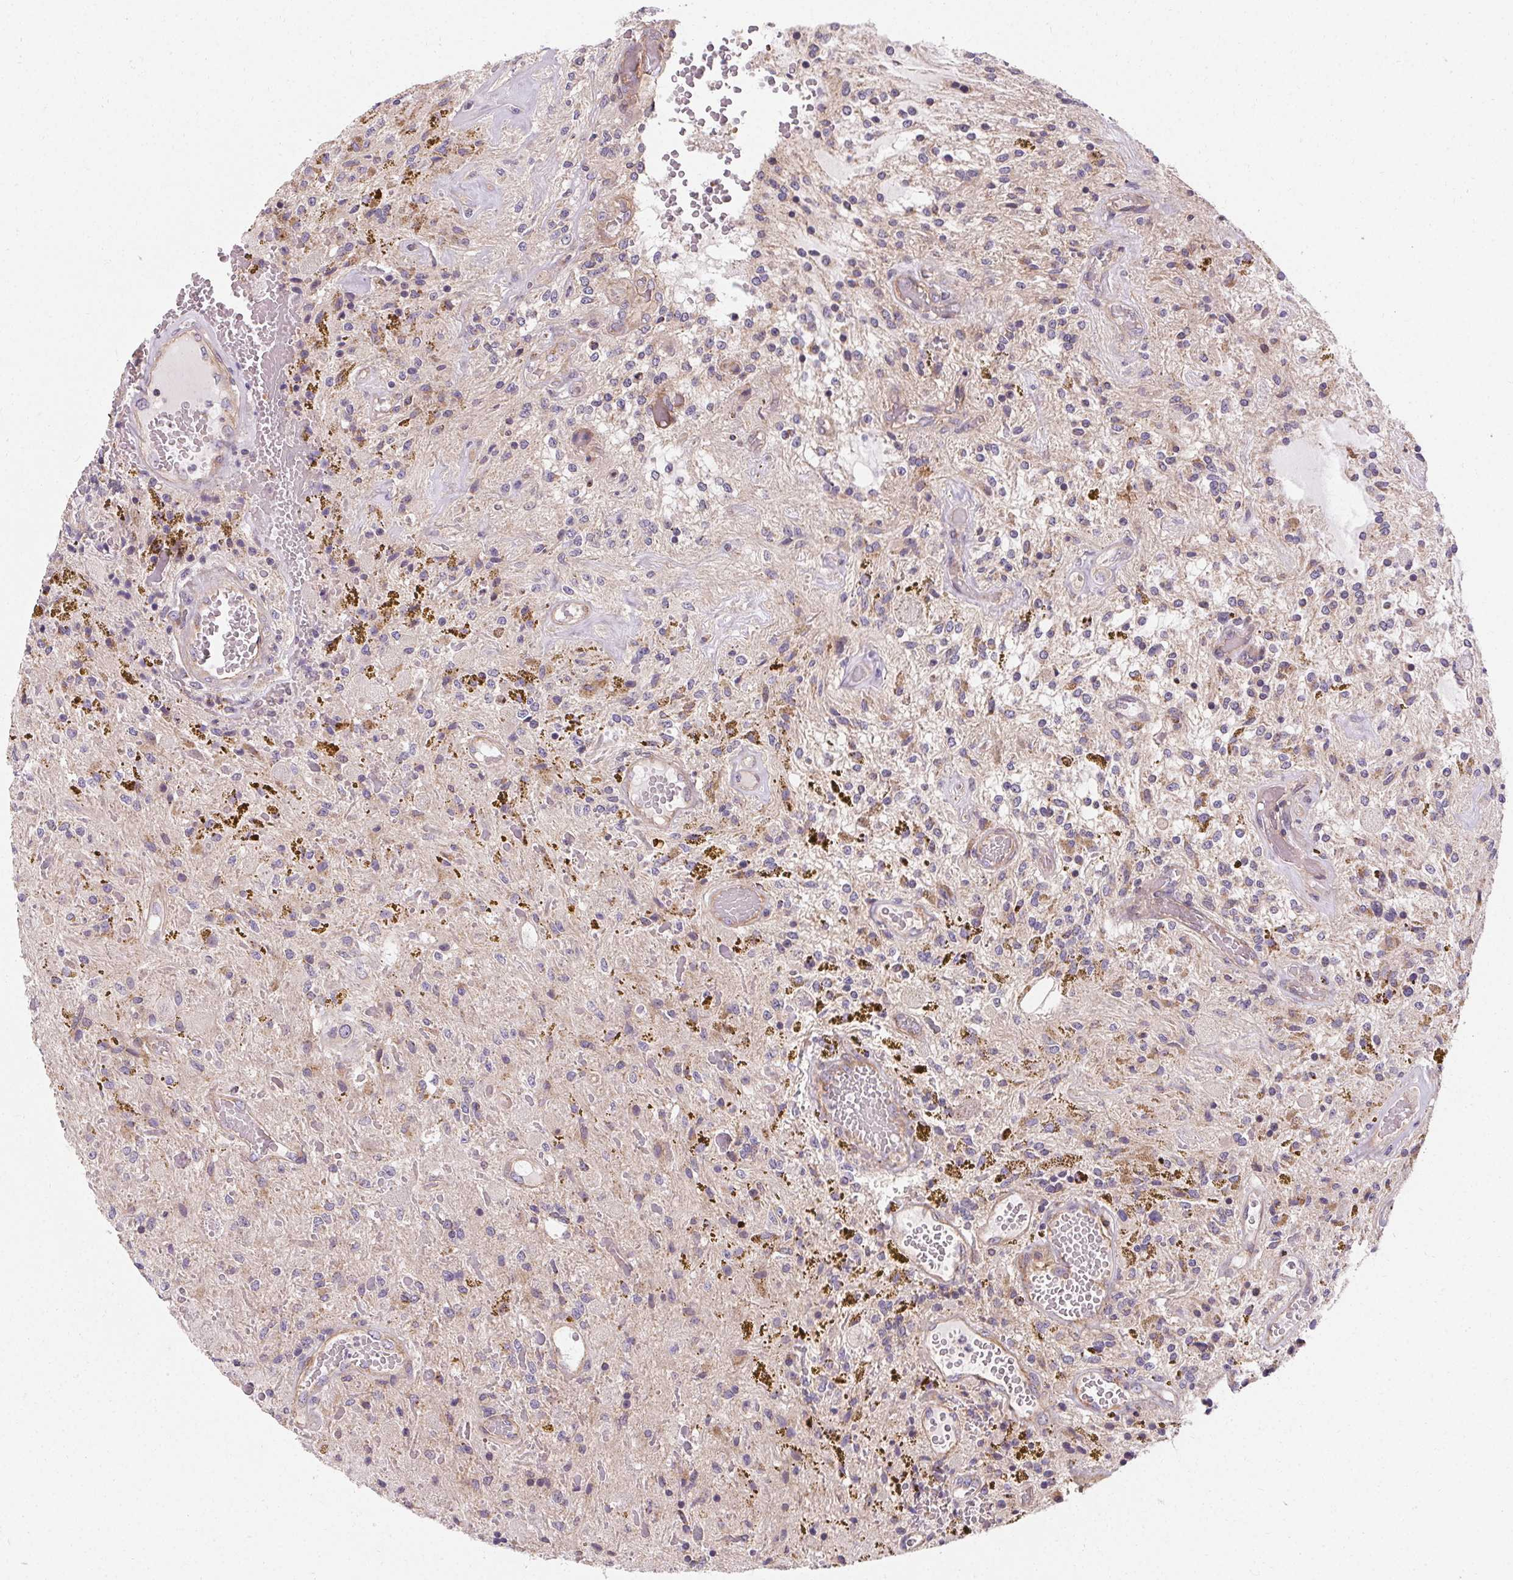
{"staining": {"intensity": "weak", "quantity": "<25%", "location": "cytoplasmic/membranous"}, "tissue": "glioma", "cell_type": "Tumor cells", "image_type": "cancer", "snomed": [{"axis": "morphology", "description": "Glioma, malignant, Low grade"}, {"axis": "topography", "description": "Cerebellum"}], "caption": "High power microscopy micrograph of an IHC histopathology image of malignant glioma (low-grade), revealing no significant expression in tumor cells.", "gene": "APLP1", "patient": {"sex": "female", "age": 14}}